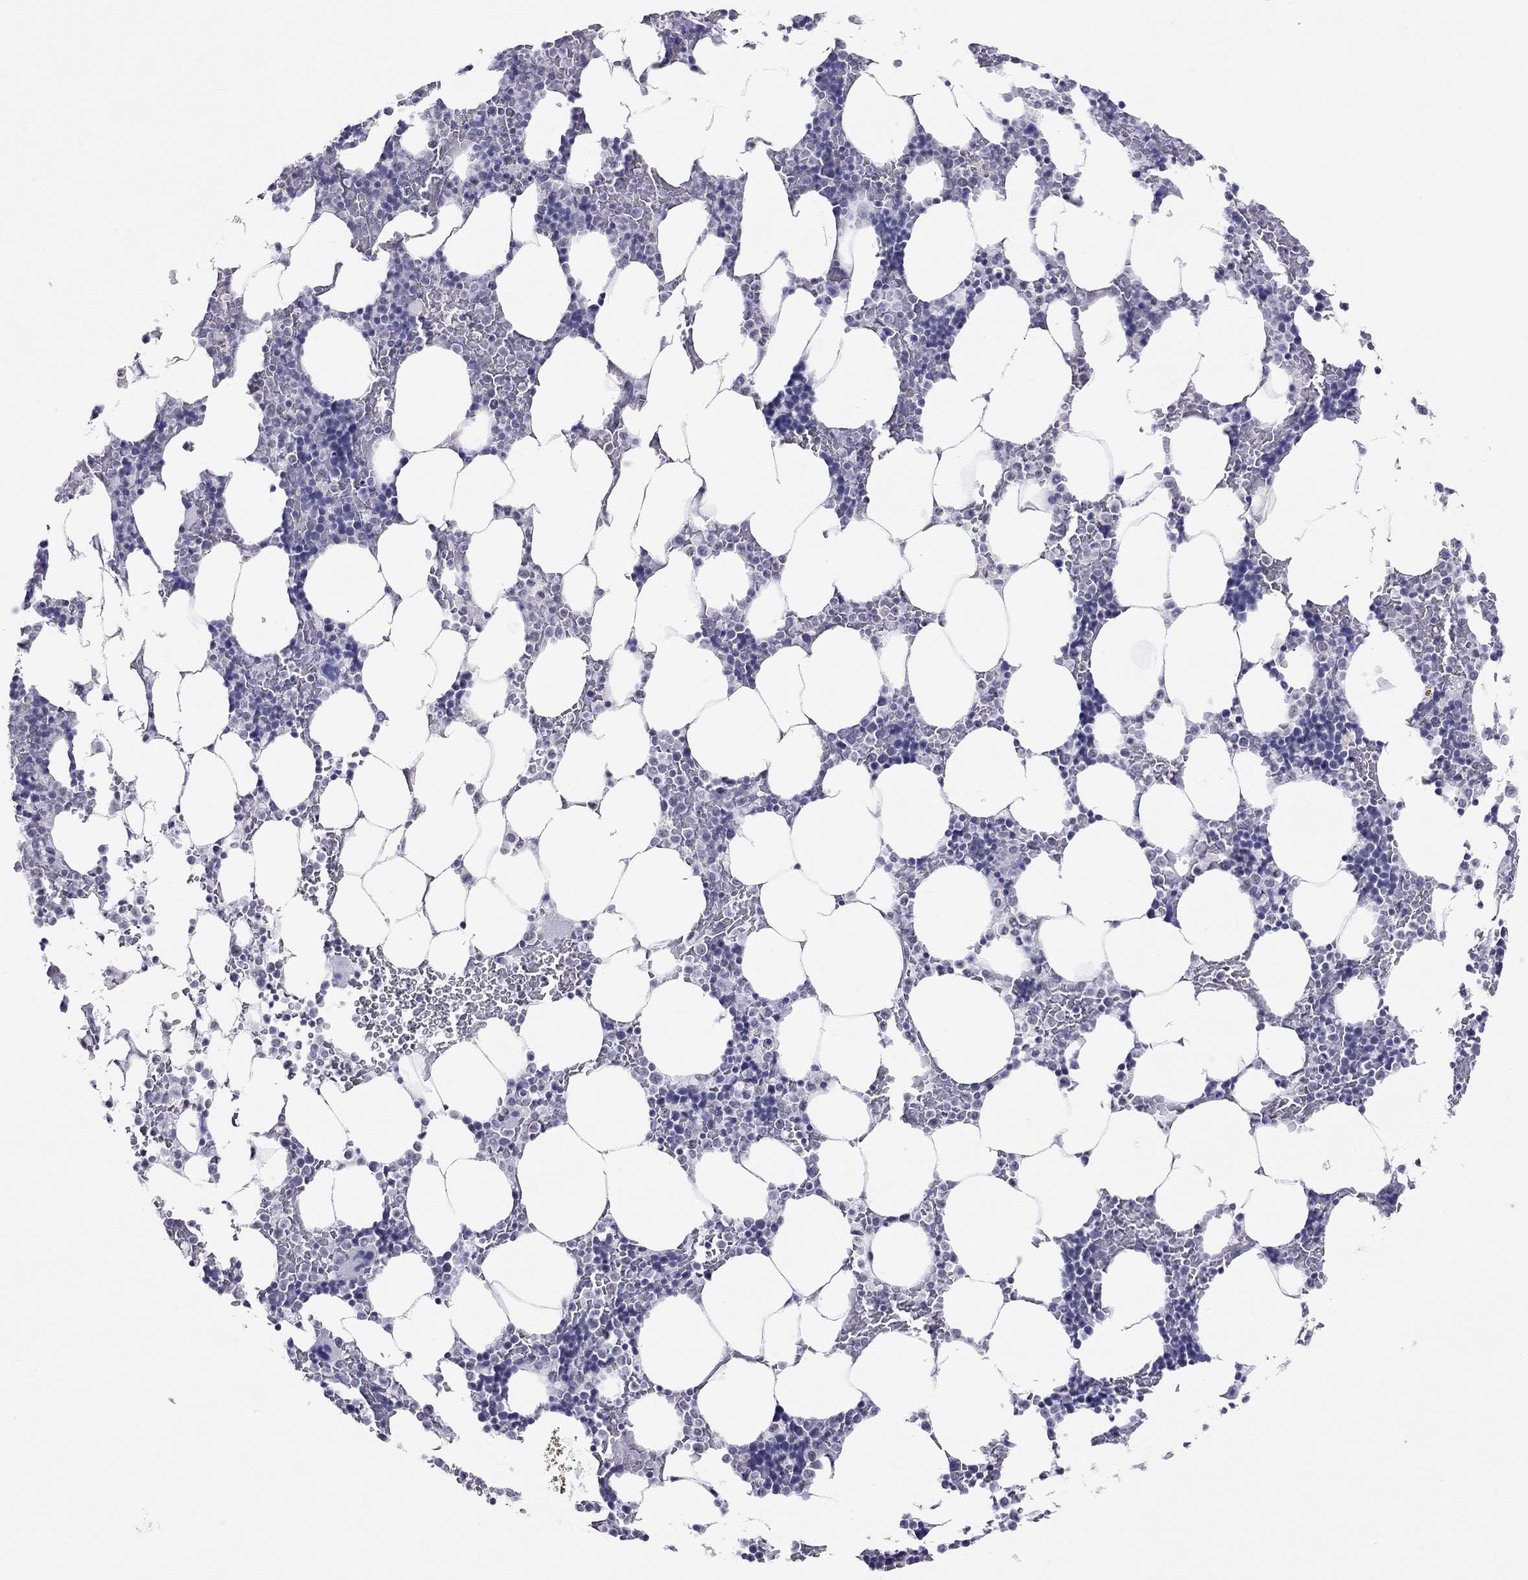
{"staining": {"intensity": "negative", "quantity": "none", "location": "none"}, "tissue": "bone marrow", "cell_type": "Hematopoietic cells", "image_type": "normal", "snomed": [{"axis": "morphology", "description": "Normal tissue, NOS"}, {"axis": "topography", "description": "Bone marrow"}], "caption": "Immunohistochemical staining of normal bone marrow exhibits no significant staining in hematopoietic cells. The staining is performed using DAB (3,3'-diaminobenzidine) brown chromogen with nuclei counter-stained in using hematoxylin.", "gene": "JHY", "patient": {"sex": "male", "age": 51}}